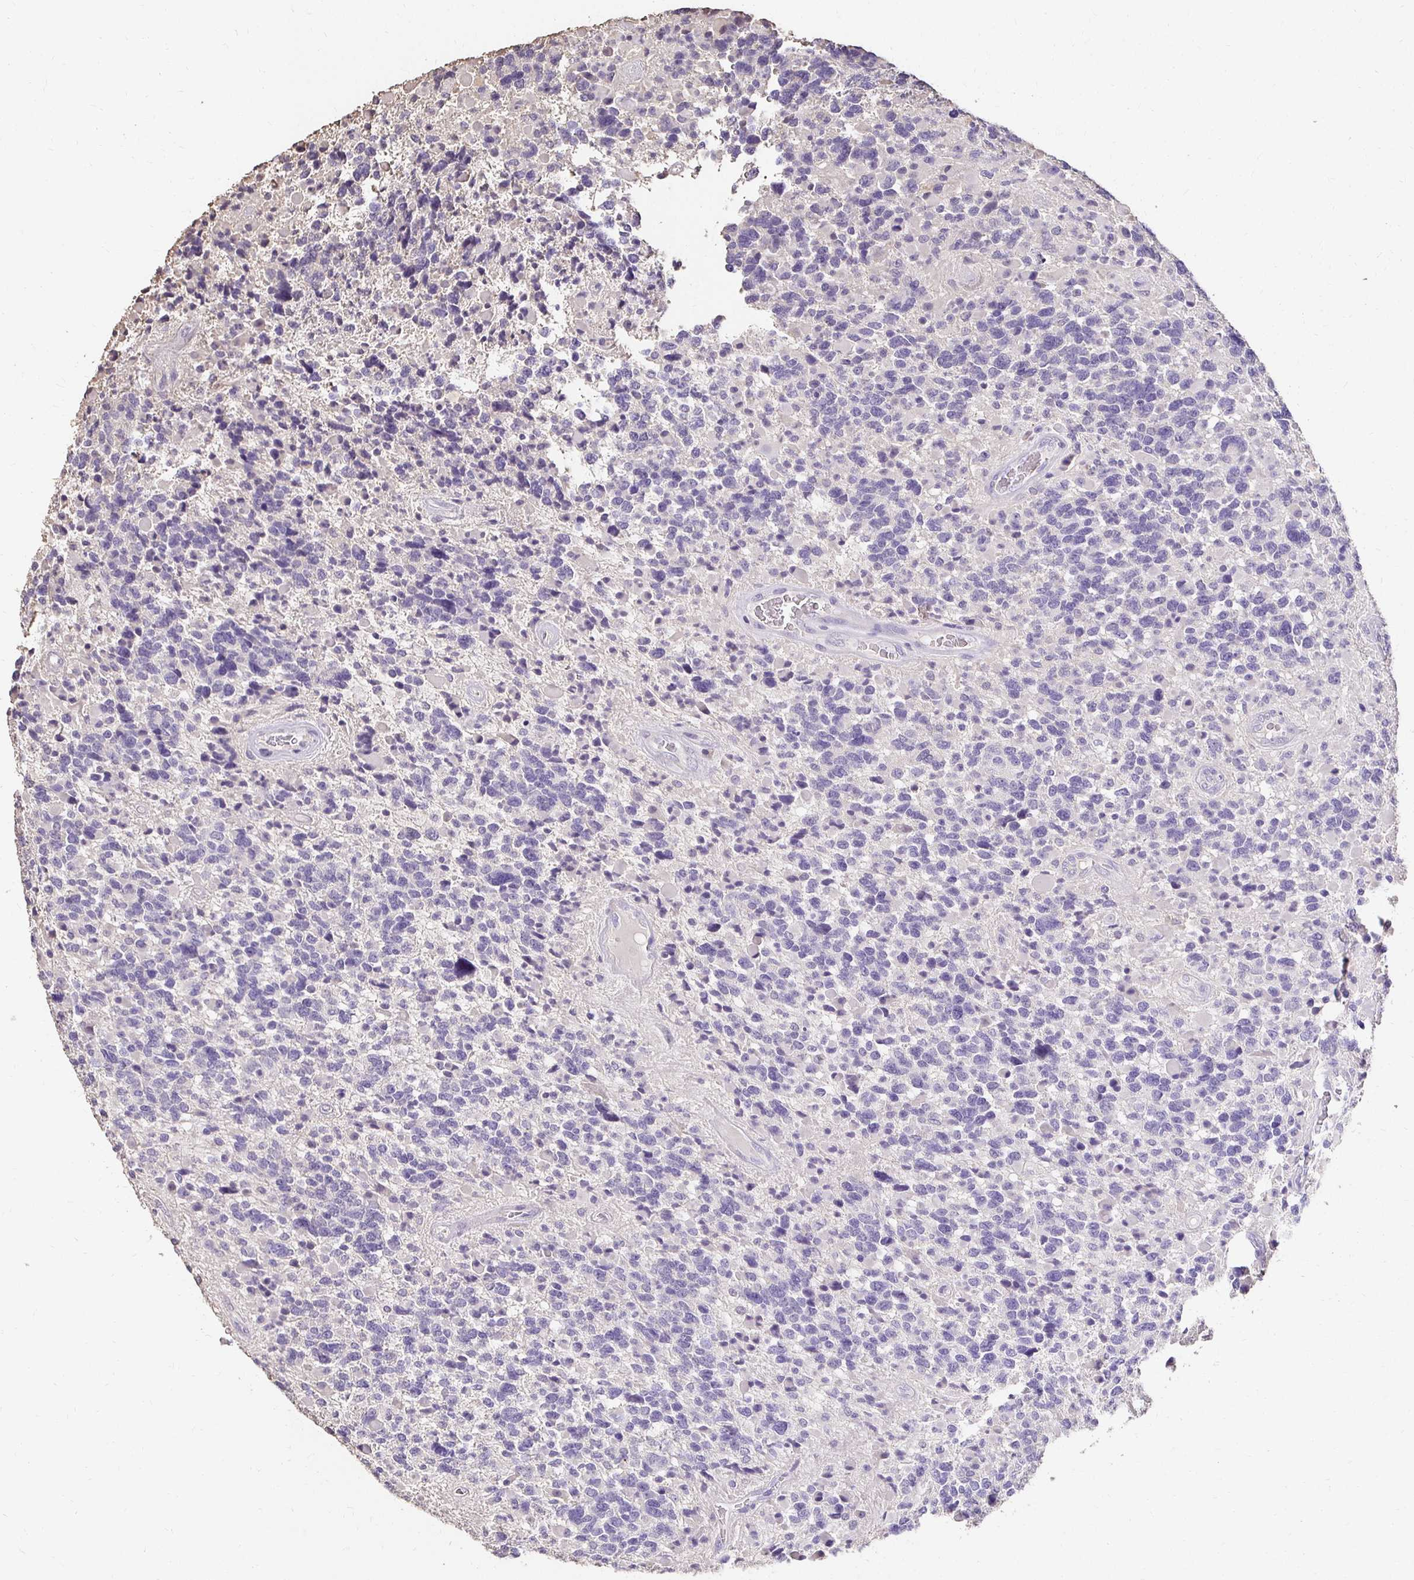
{"staining": {"intensity": "negative", "quantity": "none", "location": "none"}, "tissue": "glioma", "cell_type": "Tumor cells", "image_type": "cancer", "snomed": [{"axis": "morphology", "description": "Glioma, malignant, High grade"}, {"axis": "topography", "description": "Brain"}], "caption": "This is an immunohistochemistry (IHC) photomicrograph of human glioma. There is no expression in tumor cells.", "gene": "UGT1A6", "patient": {"sex": "female", "age": 40}}